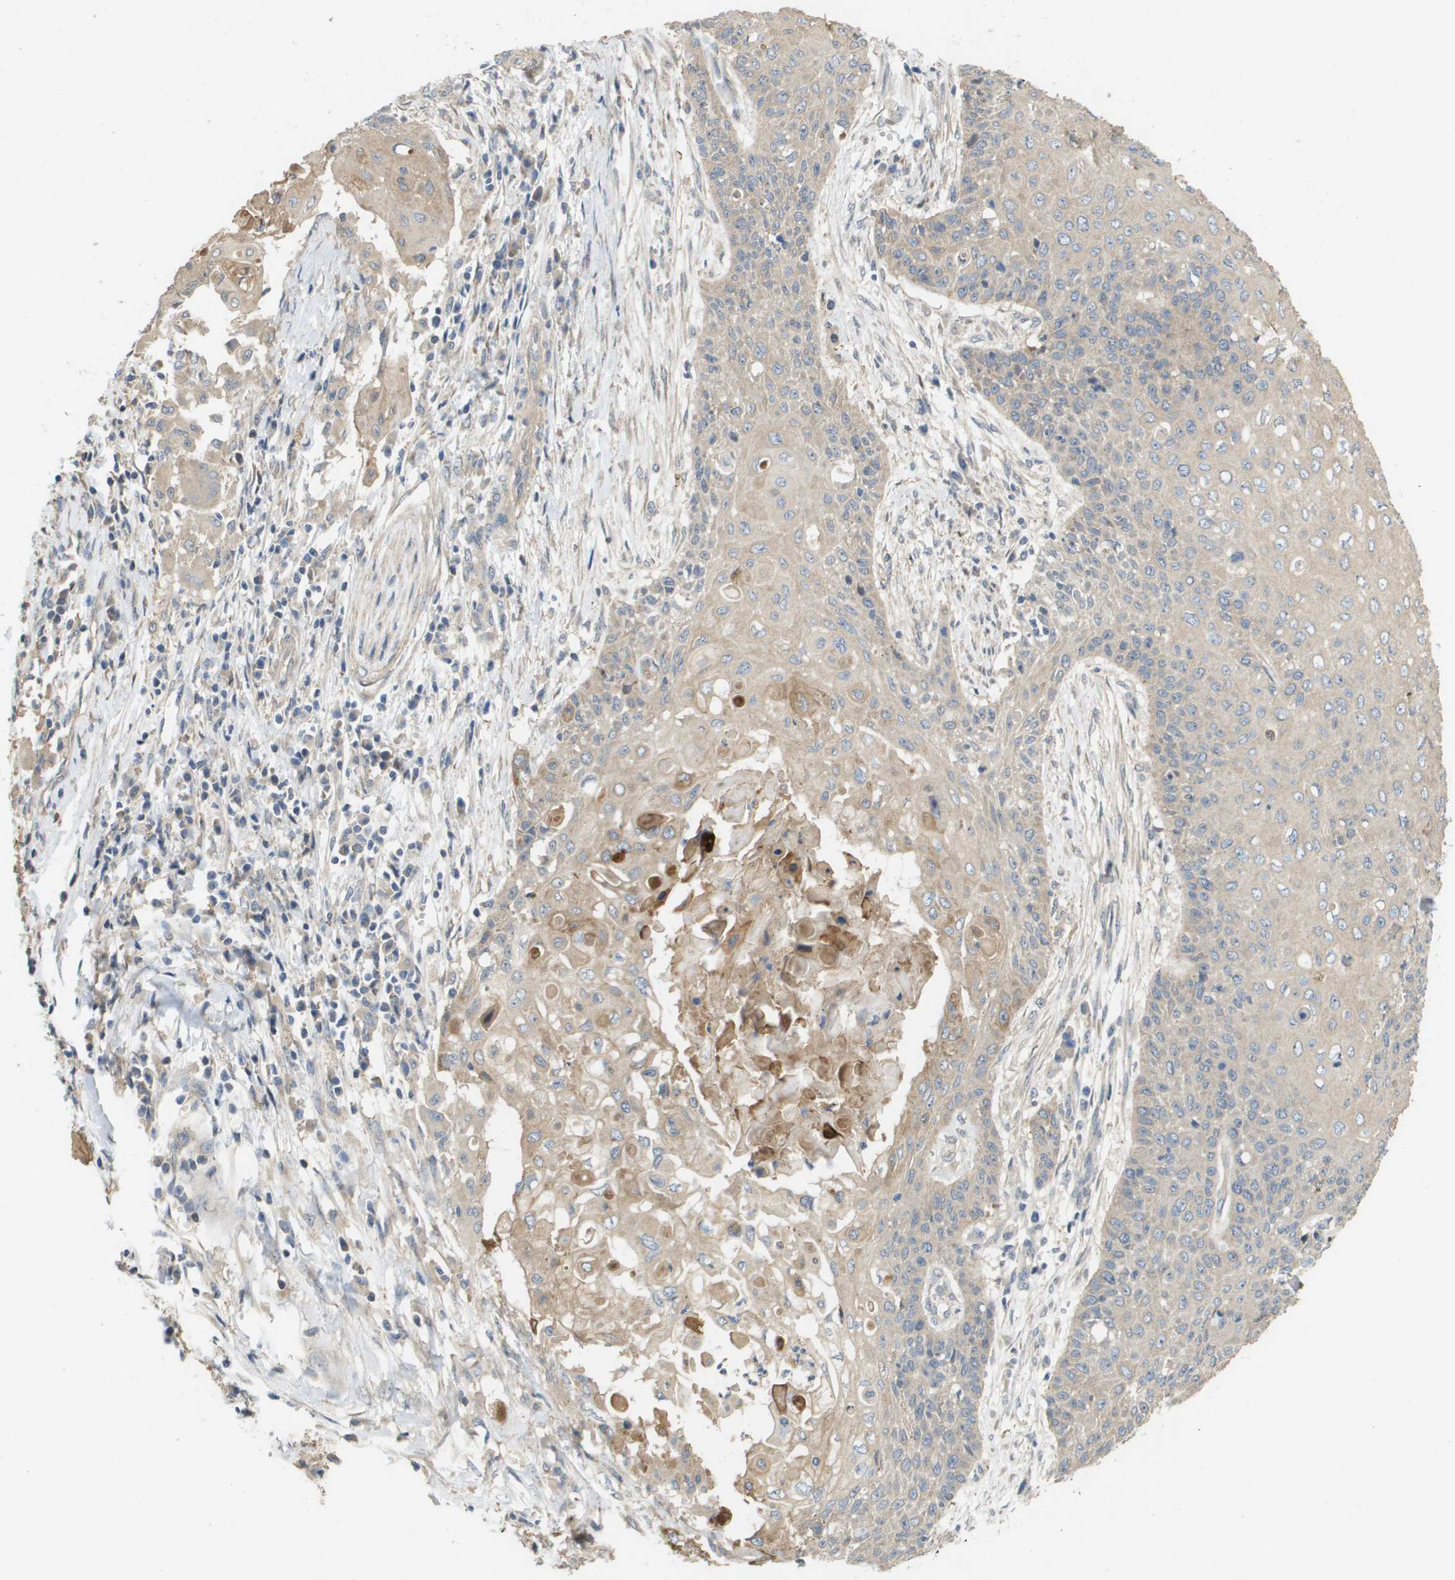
{"staining": {"intensity": "weak", "quantity": ">75%", "location": "cytoplasmic/membranous"}, "tissue": "cervical cancer", "cell_type": "Tumor cells", "image_type": "cancer", "snomed": [{"axis": "morphology", "description": "Squamous cell carcinoma, NOS"}, {"axis": "topography", "description": "Cervix"}], "caption": "IHC (DAB (3,3'-diaminobenzidine)) staining of cervical cancer (squamous cell carcinoma) demonstrates weak cytoplasmic/membranous protein staining in about >75% of tumor cells. Using DAB (3,3'-diaminobenzidine) (brown) and hematoxylin (blue) stains, captured at high magnification using brightfield microscopy.", "gene": "KRT23", "patient": {"sex": "female", "age": 39}}